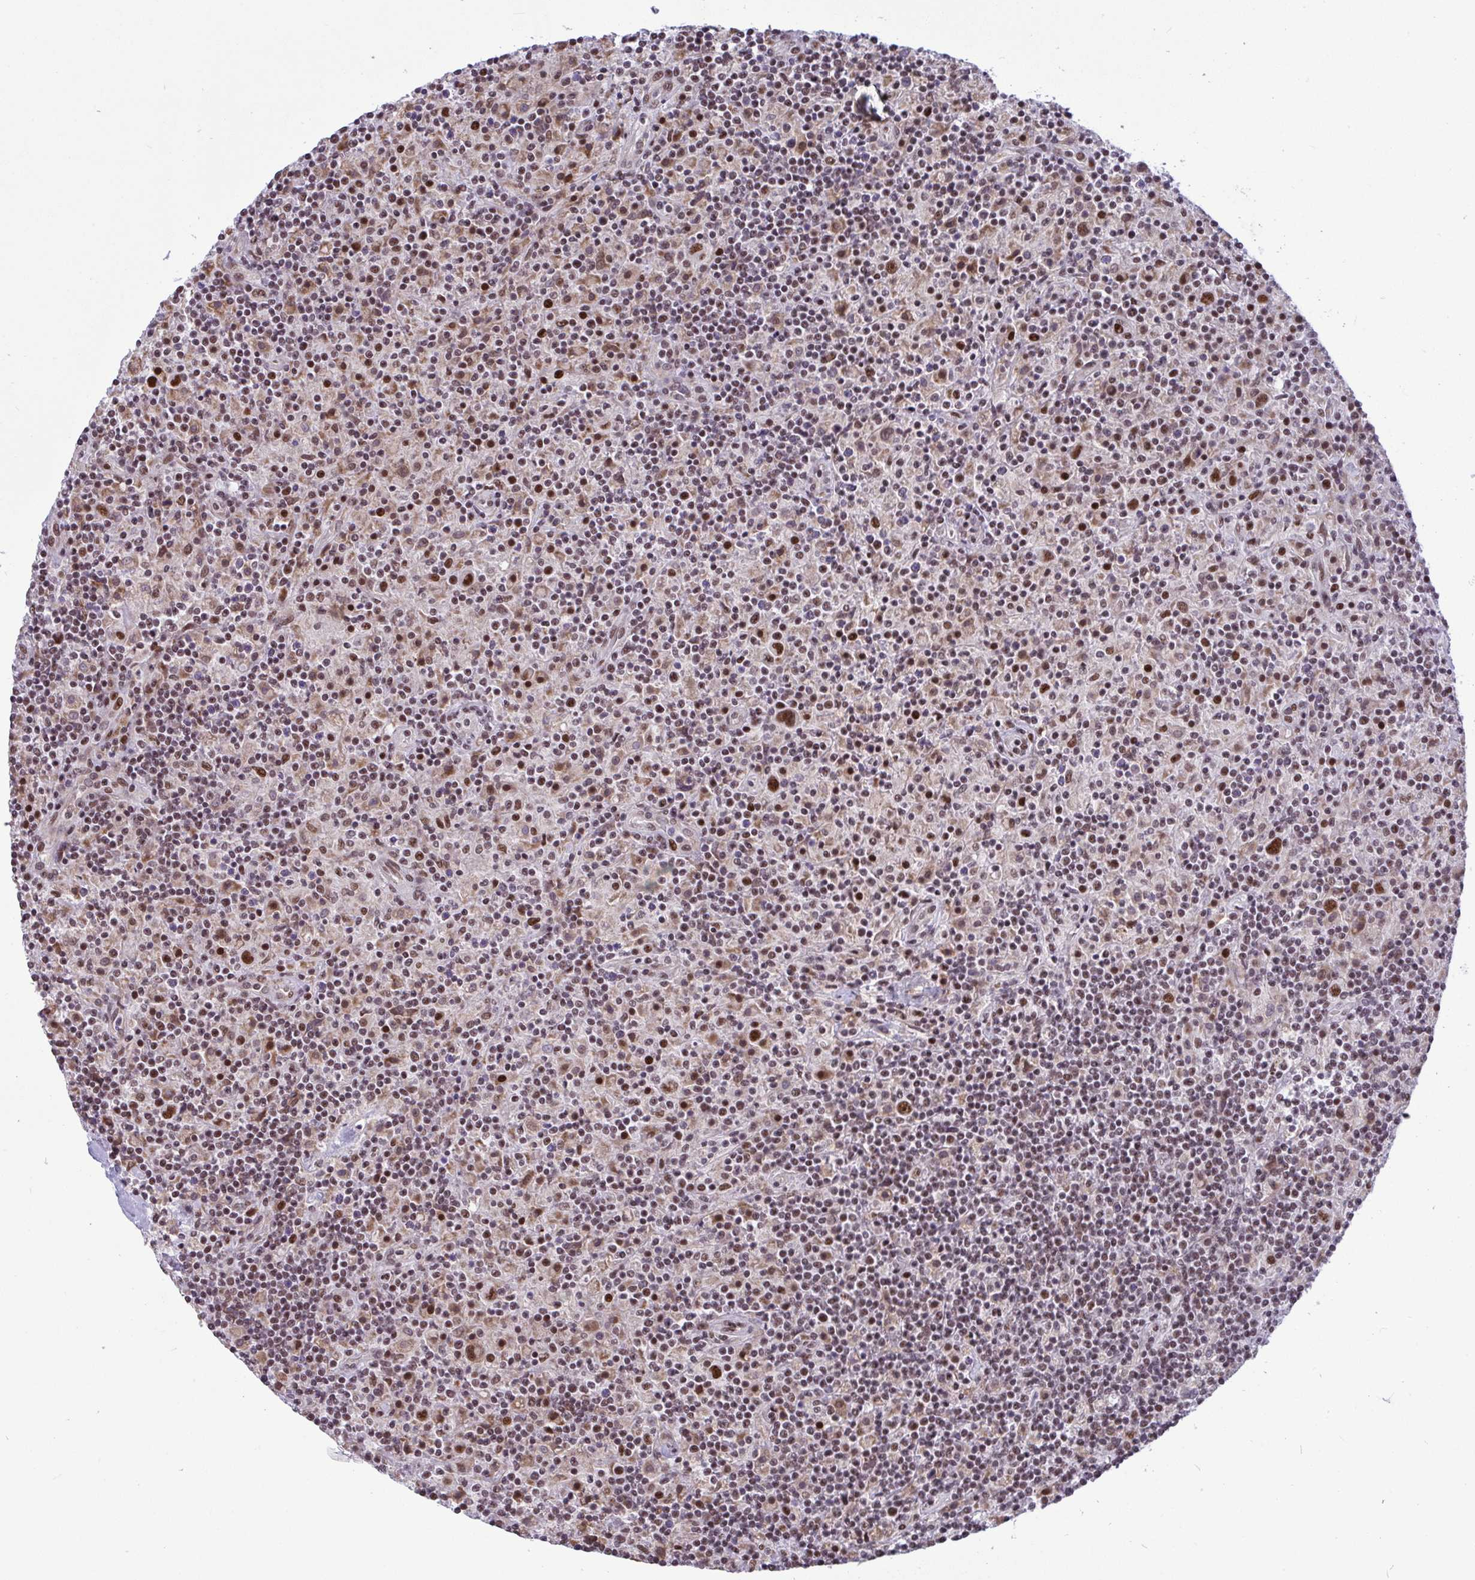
{"staining": {"intensity": "strong", "quantity": ">75%", "location": "nuclear"}, "tissue": "lymphoma", "cell_type": "Tumor cells", "image_type": "cancer", "snomed": [{"axis": "morphology", "description": "Hodgkin's disease, NOS"}, {"axis": "topography", "description": "Lymph node"}], "caption": "Strong nuclear positivity for a protein is appreciated in approximately >75% of tumor cells of lymphoma using IHC.", "gene": "WBP11", "patient": {"sex": "male", "age": 70}}